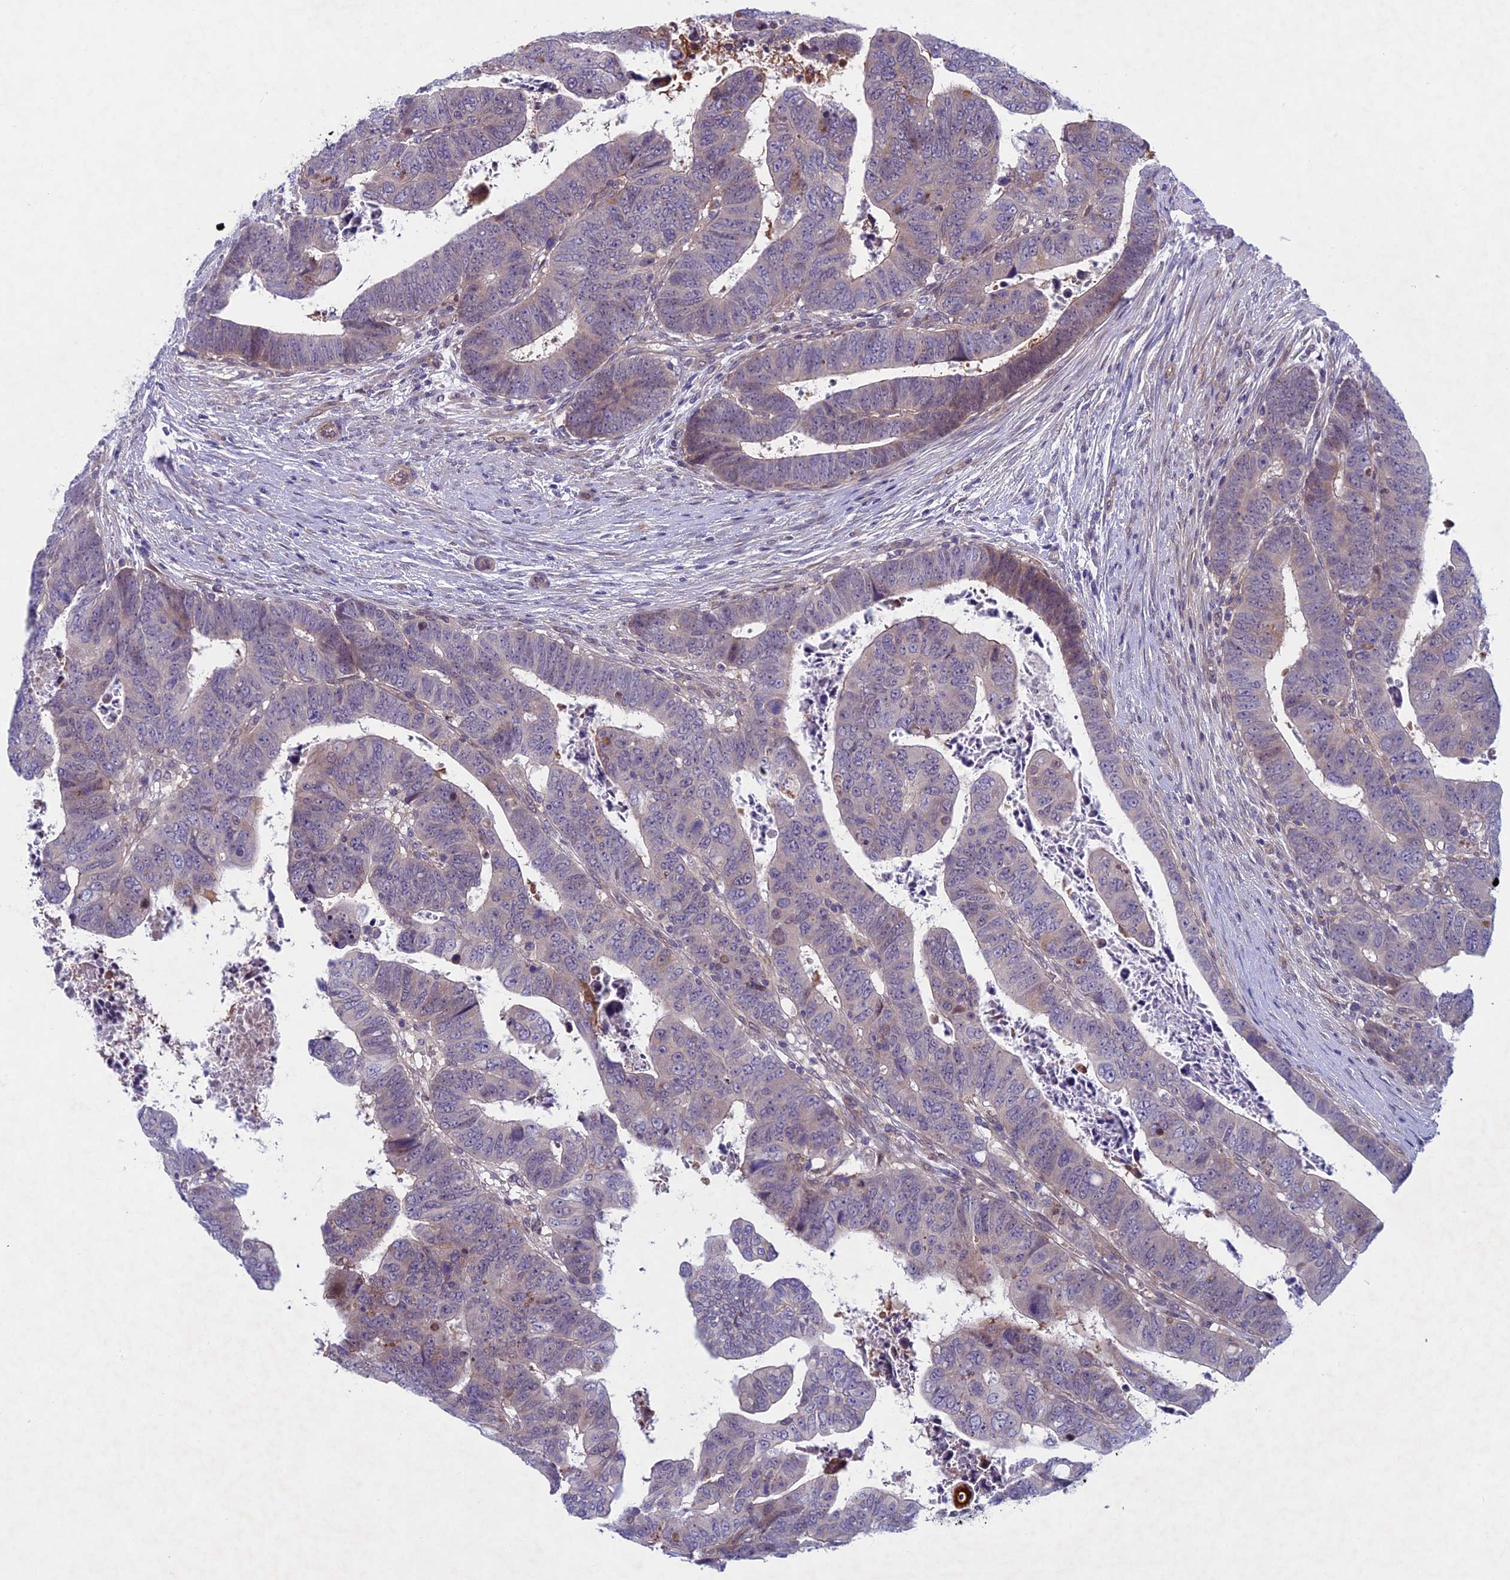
{"staining": {"intensity": "weak", "quantity": "<25%", "location": "cytoplasmic/membranous"}, "tissue": "colorectal cancer", "cell_type": "Tumor cells", "image_type": "cancer", "snomed": [{"axis": "morphology", "description": "Normal tissue, NOS"}, {"axis": "morphology", "description": "Adenocarcinoma, NOS"}, {"axis": "topography", "description": "Rectum"}], "caption": "A high-resolution image shows immunohistochemistry staining of colorectal adenocarcinoma, which exhibits no significant expression in tumor cells.", "gene": "PTHLH", "patient": {"sex": "female", "age": 65}}